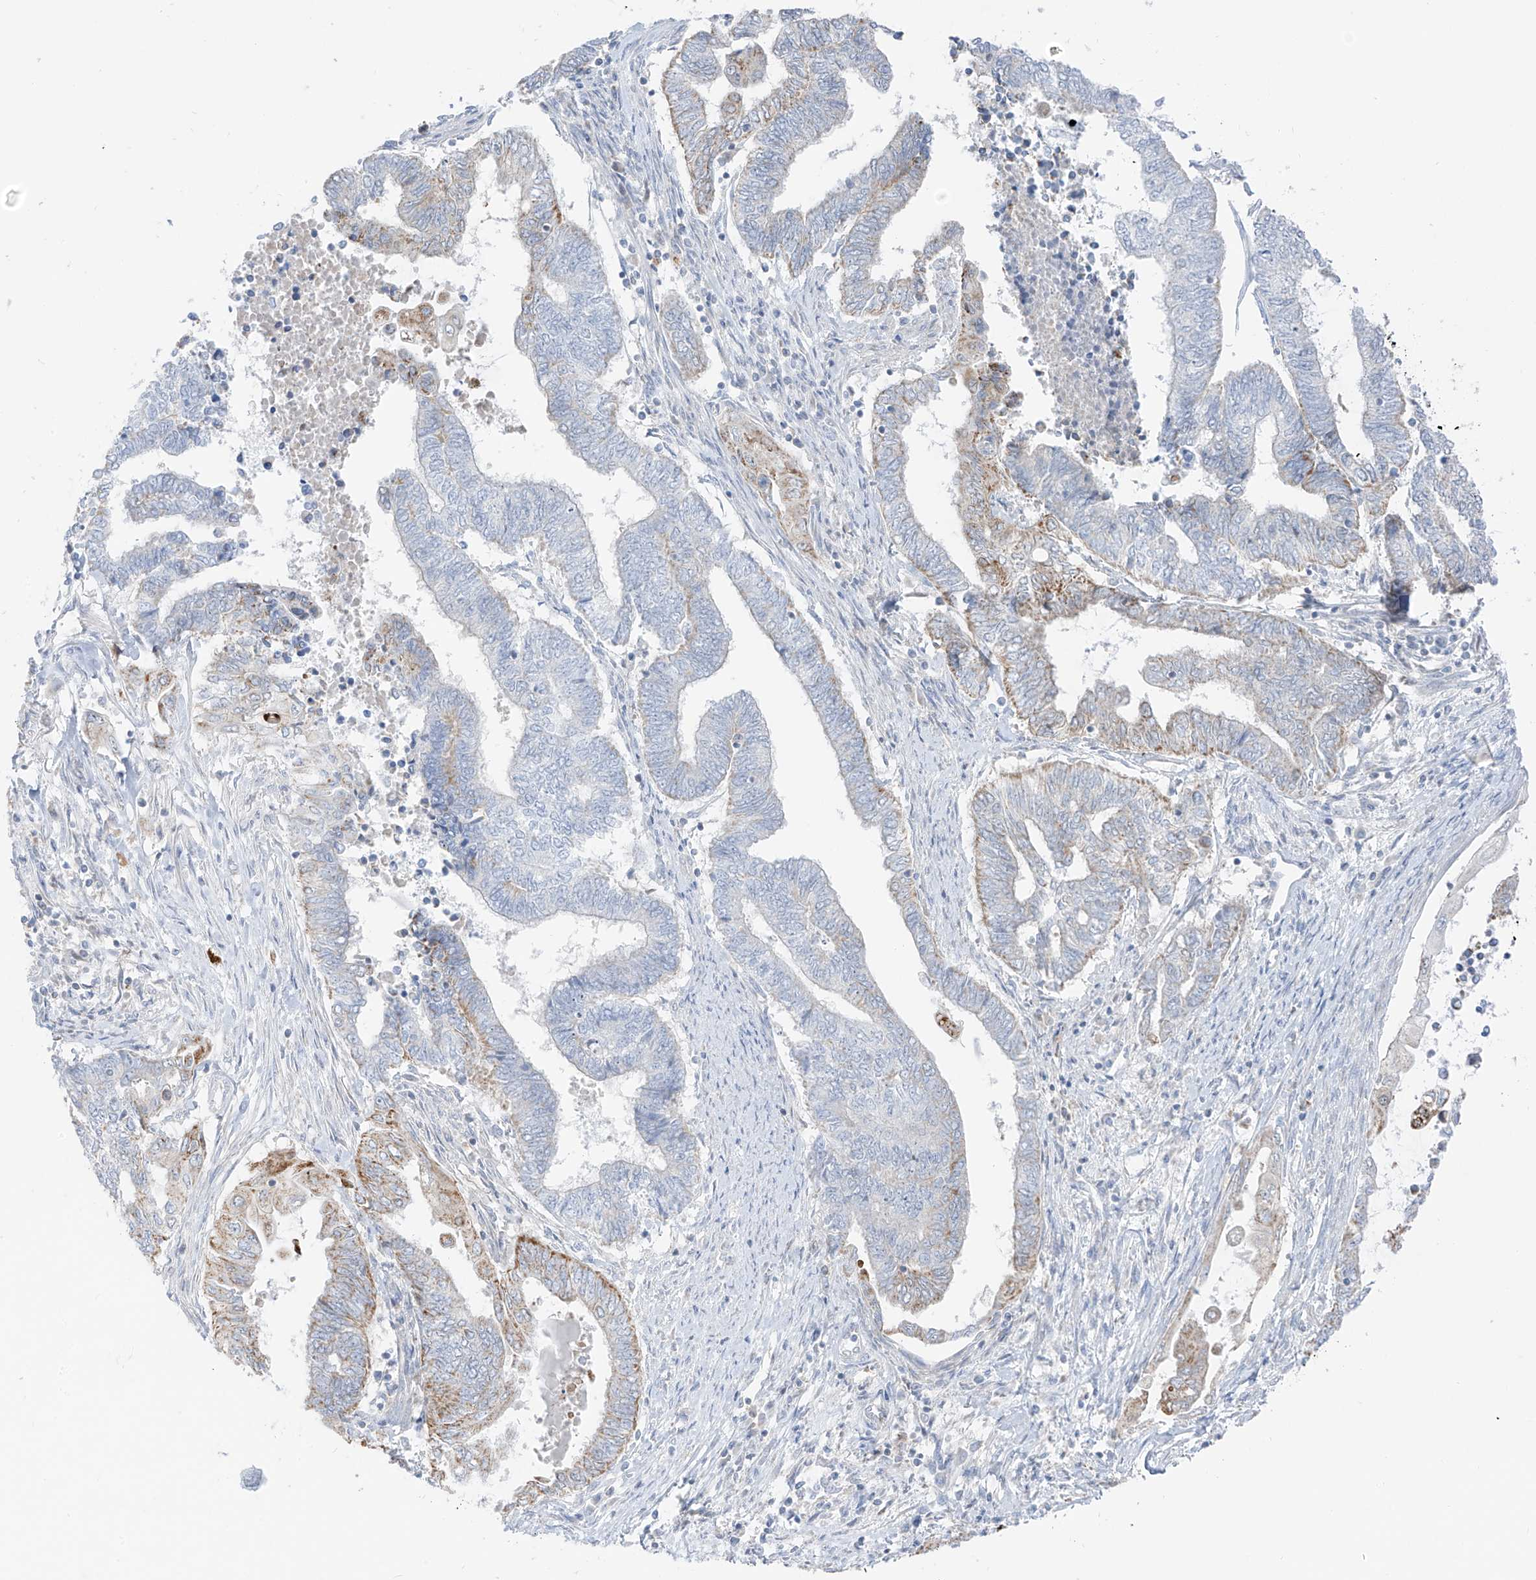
{"staining": {"intensity": "moderate", "quantity": "<25%", "location": "cytoplasmic/membranous"}, "tissue": "endometrial cancer", "cell_type": "Tumor cells", "image_type": "cancer", "snomed": [{"axis": "morphology", "description": "Adenocarcinoma, NOS"}, {"axis": "topography", "description": "Uterus"}, {"axis": "topography", "description": "Endometrium"}], "caption": "Protein analysis of endometrial adenocarcinoma tissue demonstrates moderate cytoplasmic/membranous positivity in about <25% of tumor cells. (Stains: DAB in brown, nuclei in blue, Microscopy: brightfield microscopy at high magnification).", "gene": "ETHE1", "patient": {"sex": "female", "age": 70}}